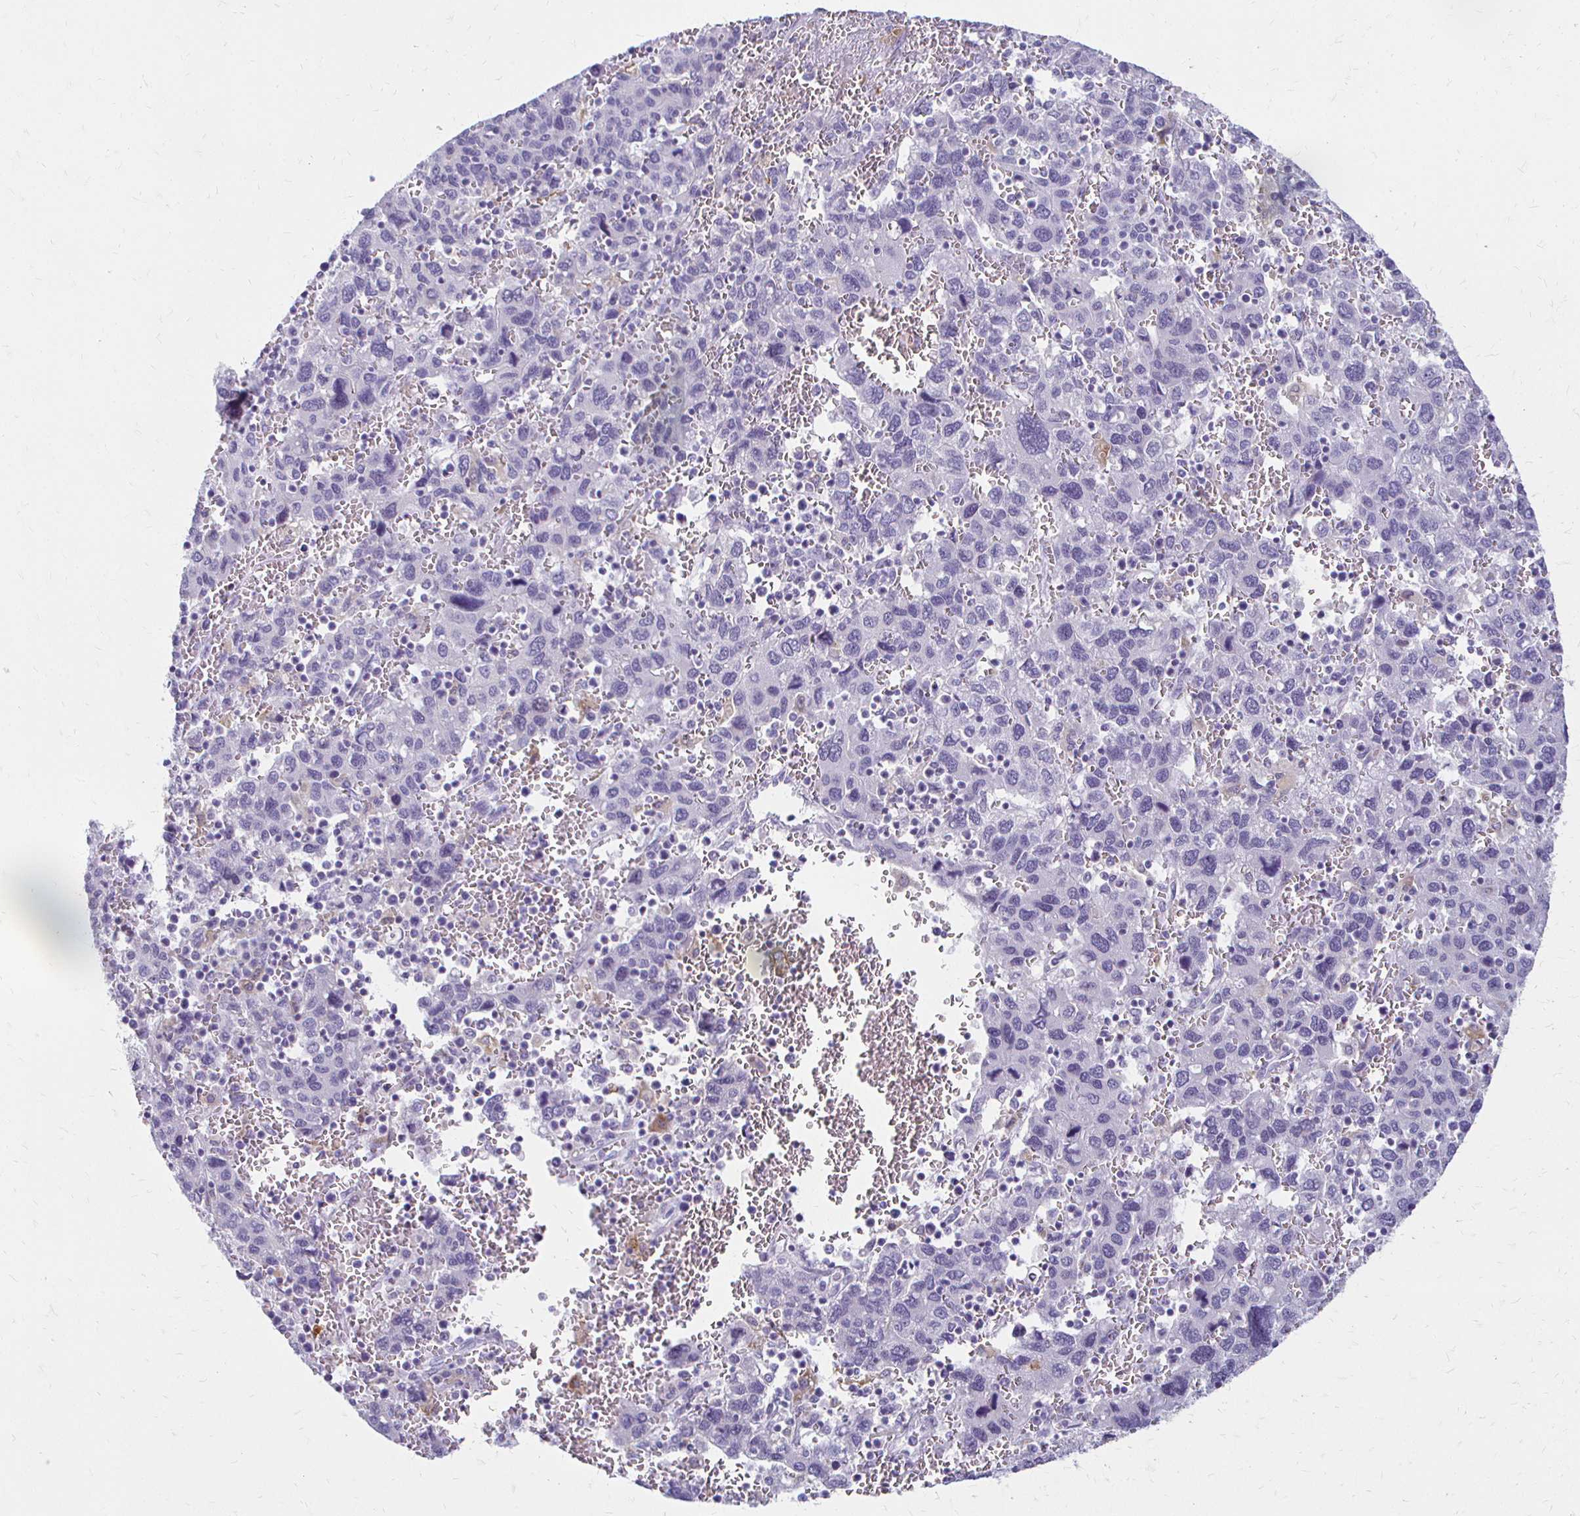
{"staining": {"intensity": "negative", "quantity": "none", "location": "none"}, "tissue": "liver cancer", "cell_type": "Tumor cells", "image_type": "cancer", "snomed": [{"axis": "morphology", "description": "Carcinoma, Hepatocellular, NOS"}, {"axis": "topography", "description": "Liver"}], "caption": "A high-resolution image shows IHC staining of liver cancer, which exhibits no significant expression in tumor cells. (Brightfield microscopy of DAB (3,3'-diaminobenzidine) immunohistochemistry at high magnification).", "gene": "ACP5", "patient": {"sex": "male", "age": 69}}